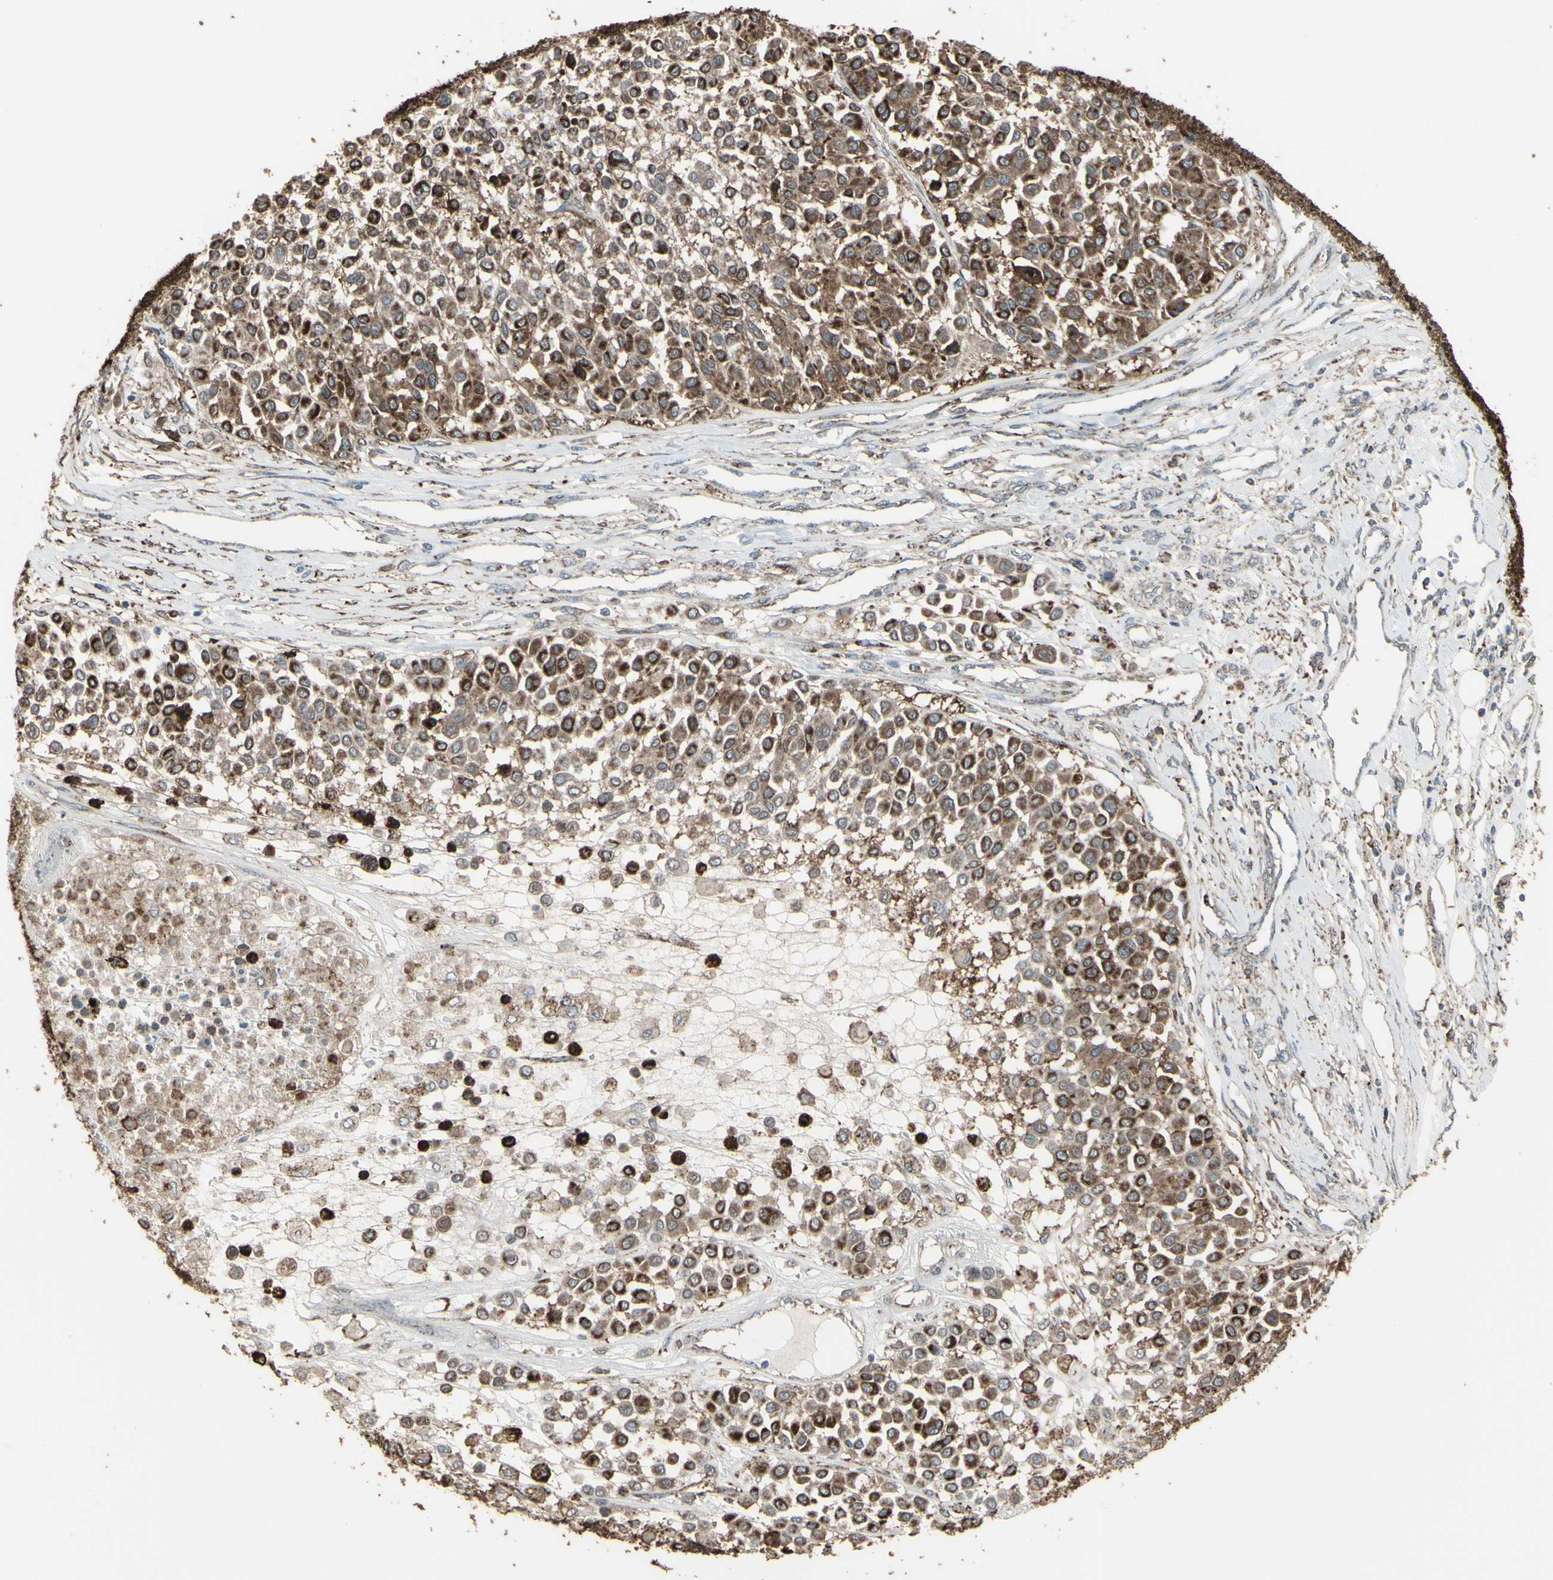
{"staining": {"intensity": "strong", "quantity": ">75%", "location": "cytoplasmic/membranous"}, "tissue": "melanoma", "cell_type": "Tumor cells", "image_type": "cancer", "snomed": [{"axis": "morphology", "description": "Malignant melanoma, Metastatic site"}, {"axis": "topography", "description": "Soft tissue"}], "caption": "A high amount of strong cytoplasmic/membranous staining is identified in about >75% of tumor cells in malignant melanoma (metastatic site) tissue.", "gene": "SMO", "patient": {"sex": "male", "age": 41}}